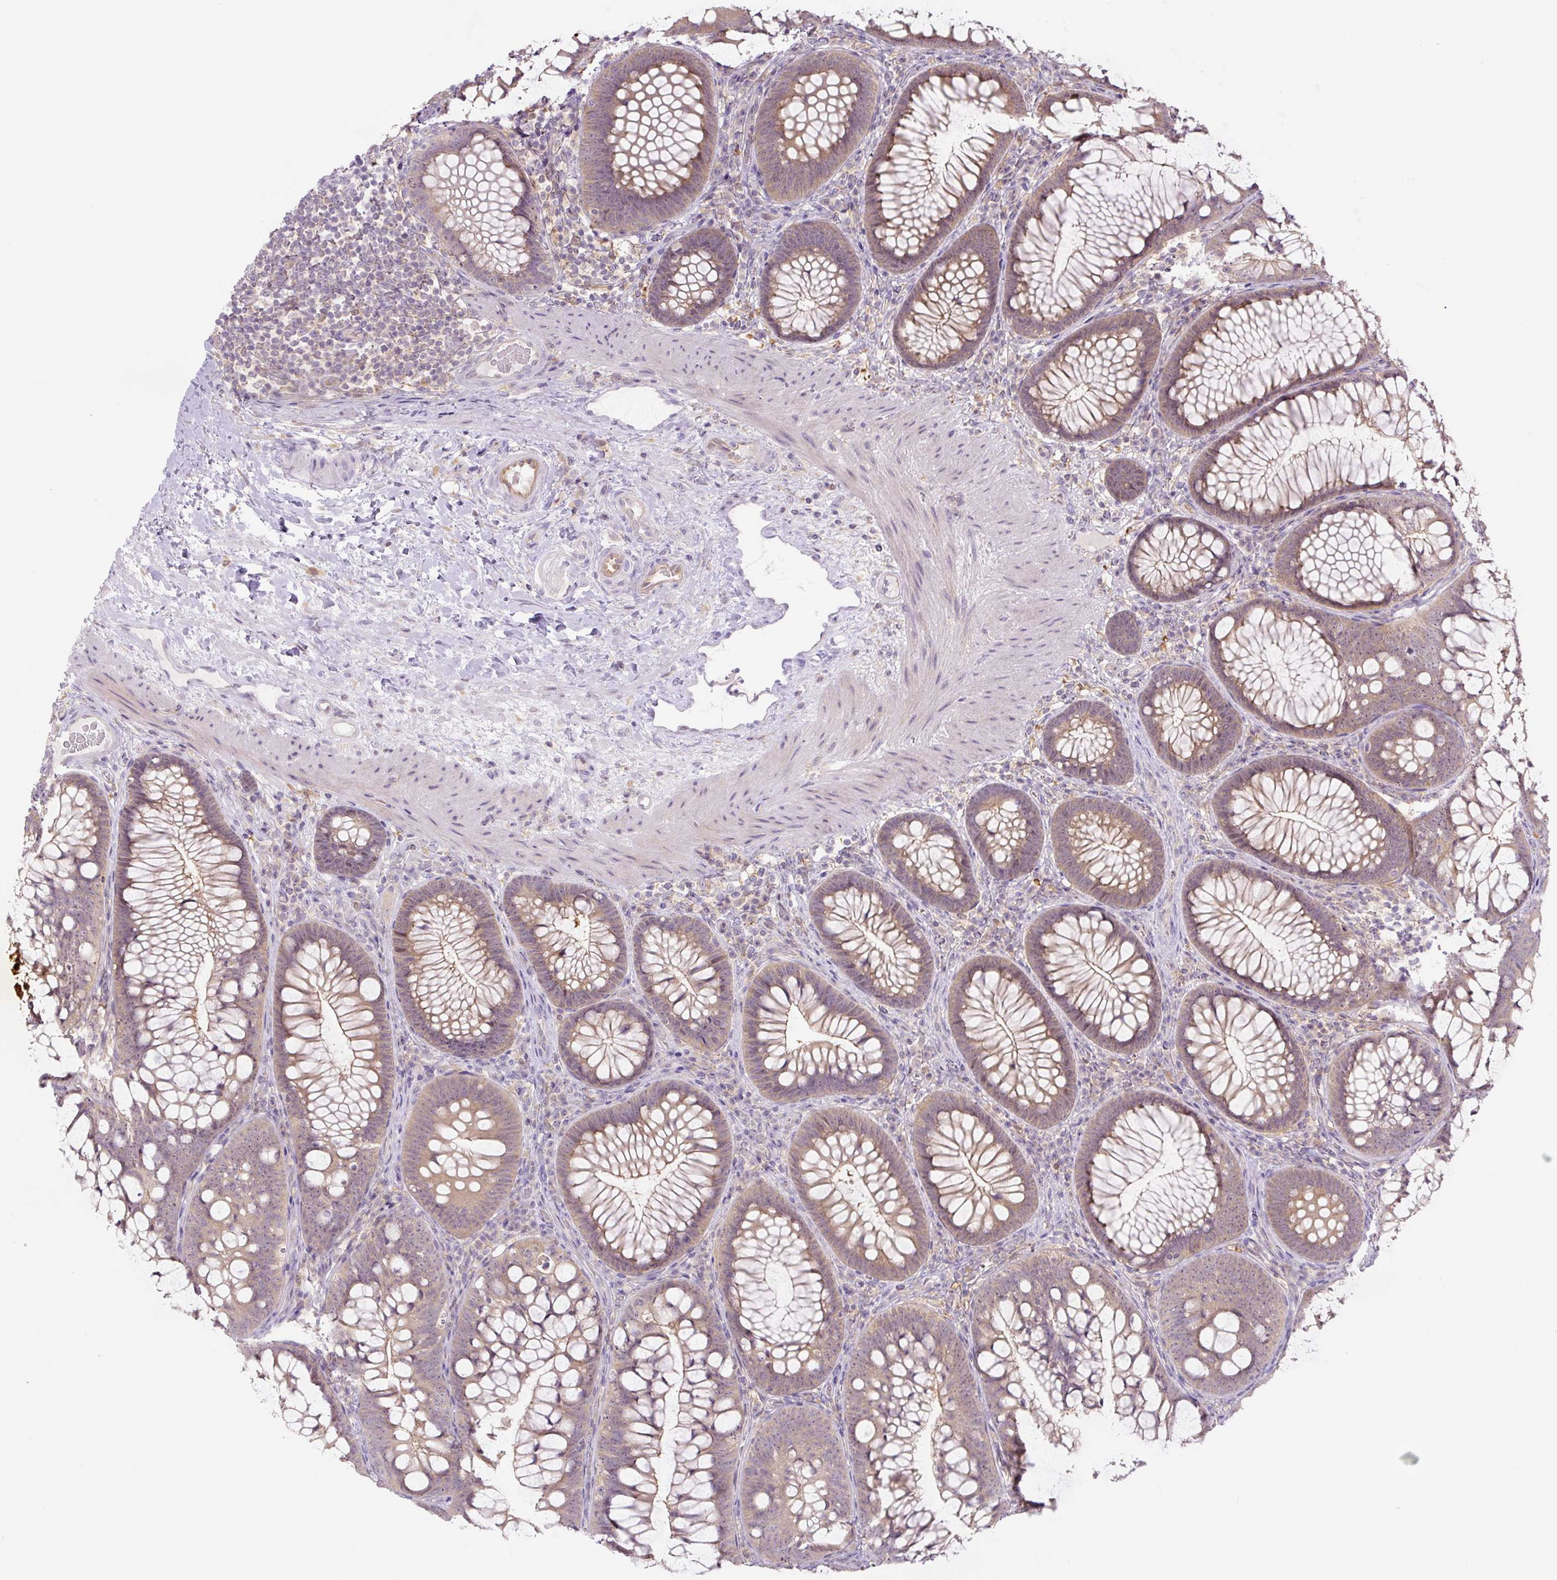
{"staining": {"intensity": "moderate", "quantity": "25%-75%", "location": "cytoplasmic/membranous"}, "tissue": "colon", "cell_type": "Endothelial cells", "image_type": "normal", "snomed": [{"axis": "morphology", "description": "Normal tissue, NOS"}, {"axis": "morphology", "description": "Adenoma, NOS"}, {"axis": "topography", "description": "Soft tissue"}, {"axis": "topography", "description": "Colon"}], "caption": "Moderate cytoplasmic/membranous protein expression is identified in approximately 25%-75% of endothelial cells in colon. (Stains: DAB (3,3'-diaminobenzidine) in brown, nuclei in blue, Microscopy: brightfield microscopy at high magnification).", "gene": "SPSB2", "patient": {"sex": "male", "age": 47}}